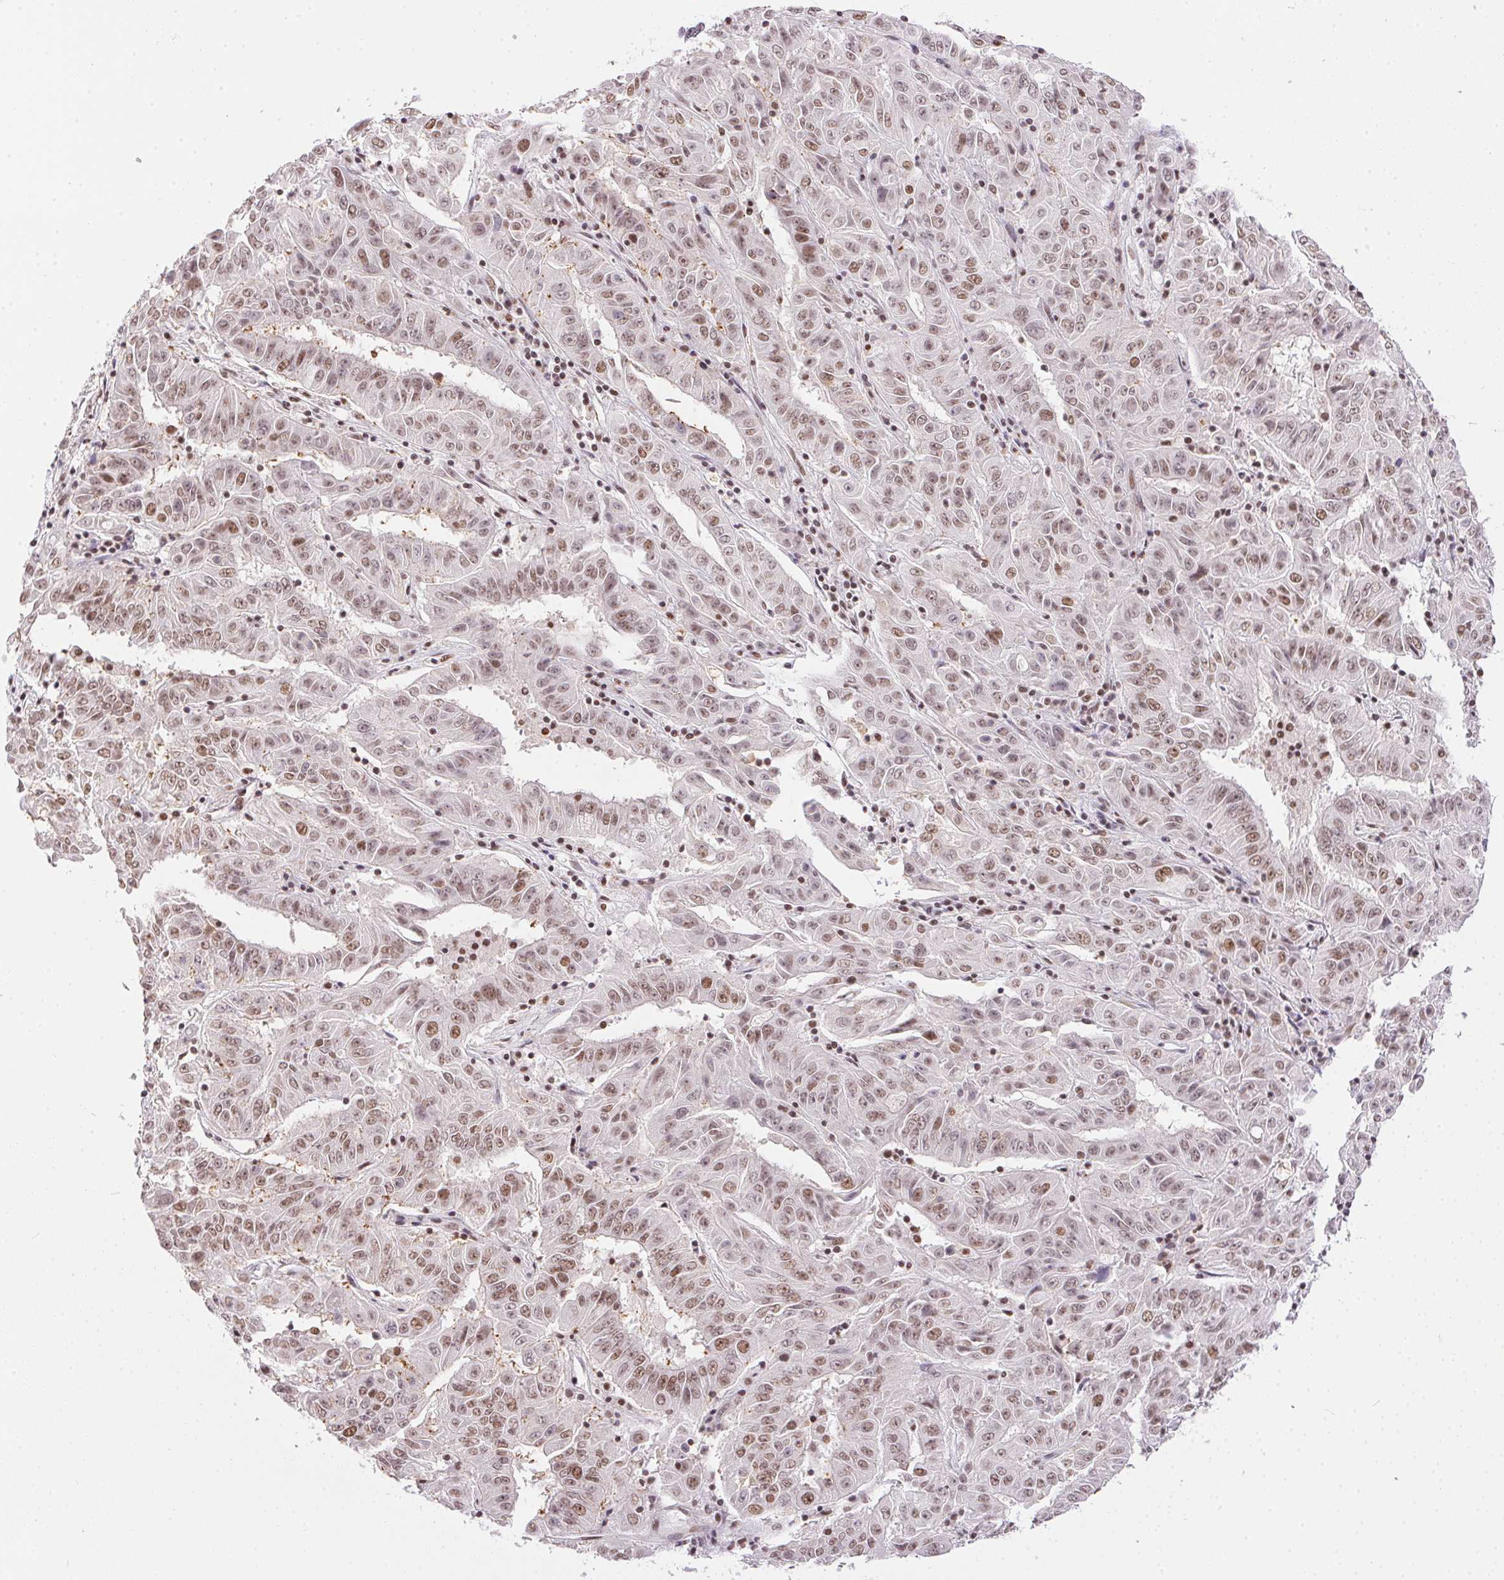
{"staining": {"intensity": "moderate", "quantity": ">75%", "location": "nuclear"}, "tissue": "pancreatic cancer", "cell_type": "Tumor cells", "image_type": "cancer", "snomed": [{"axis": "morphology", "description": "Adenocarcinoma, NOS"}, {"axis": "topography", "description": "Pancreas"}], "caption": "Pancreatic adenocarcinoma tissue demonstrates moderate nuclear staining in approximately >75% of tumor cells The protein is stained brown, and the nuclei are stained in blue (DAB (3,3'-diaminobenzidine) IHC with brightfield microscopy, high magnification).", "gene": "NFE2L1", "patient": {"sex": "male", "age": 63}}